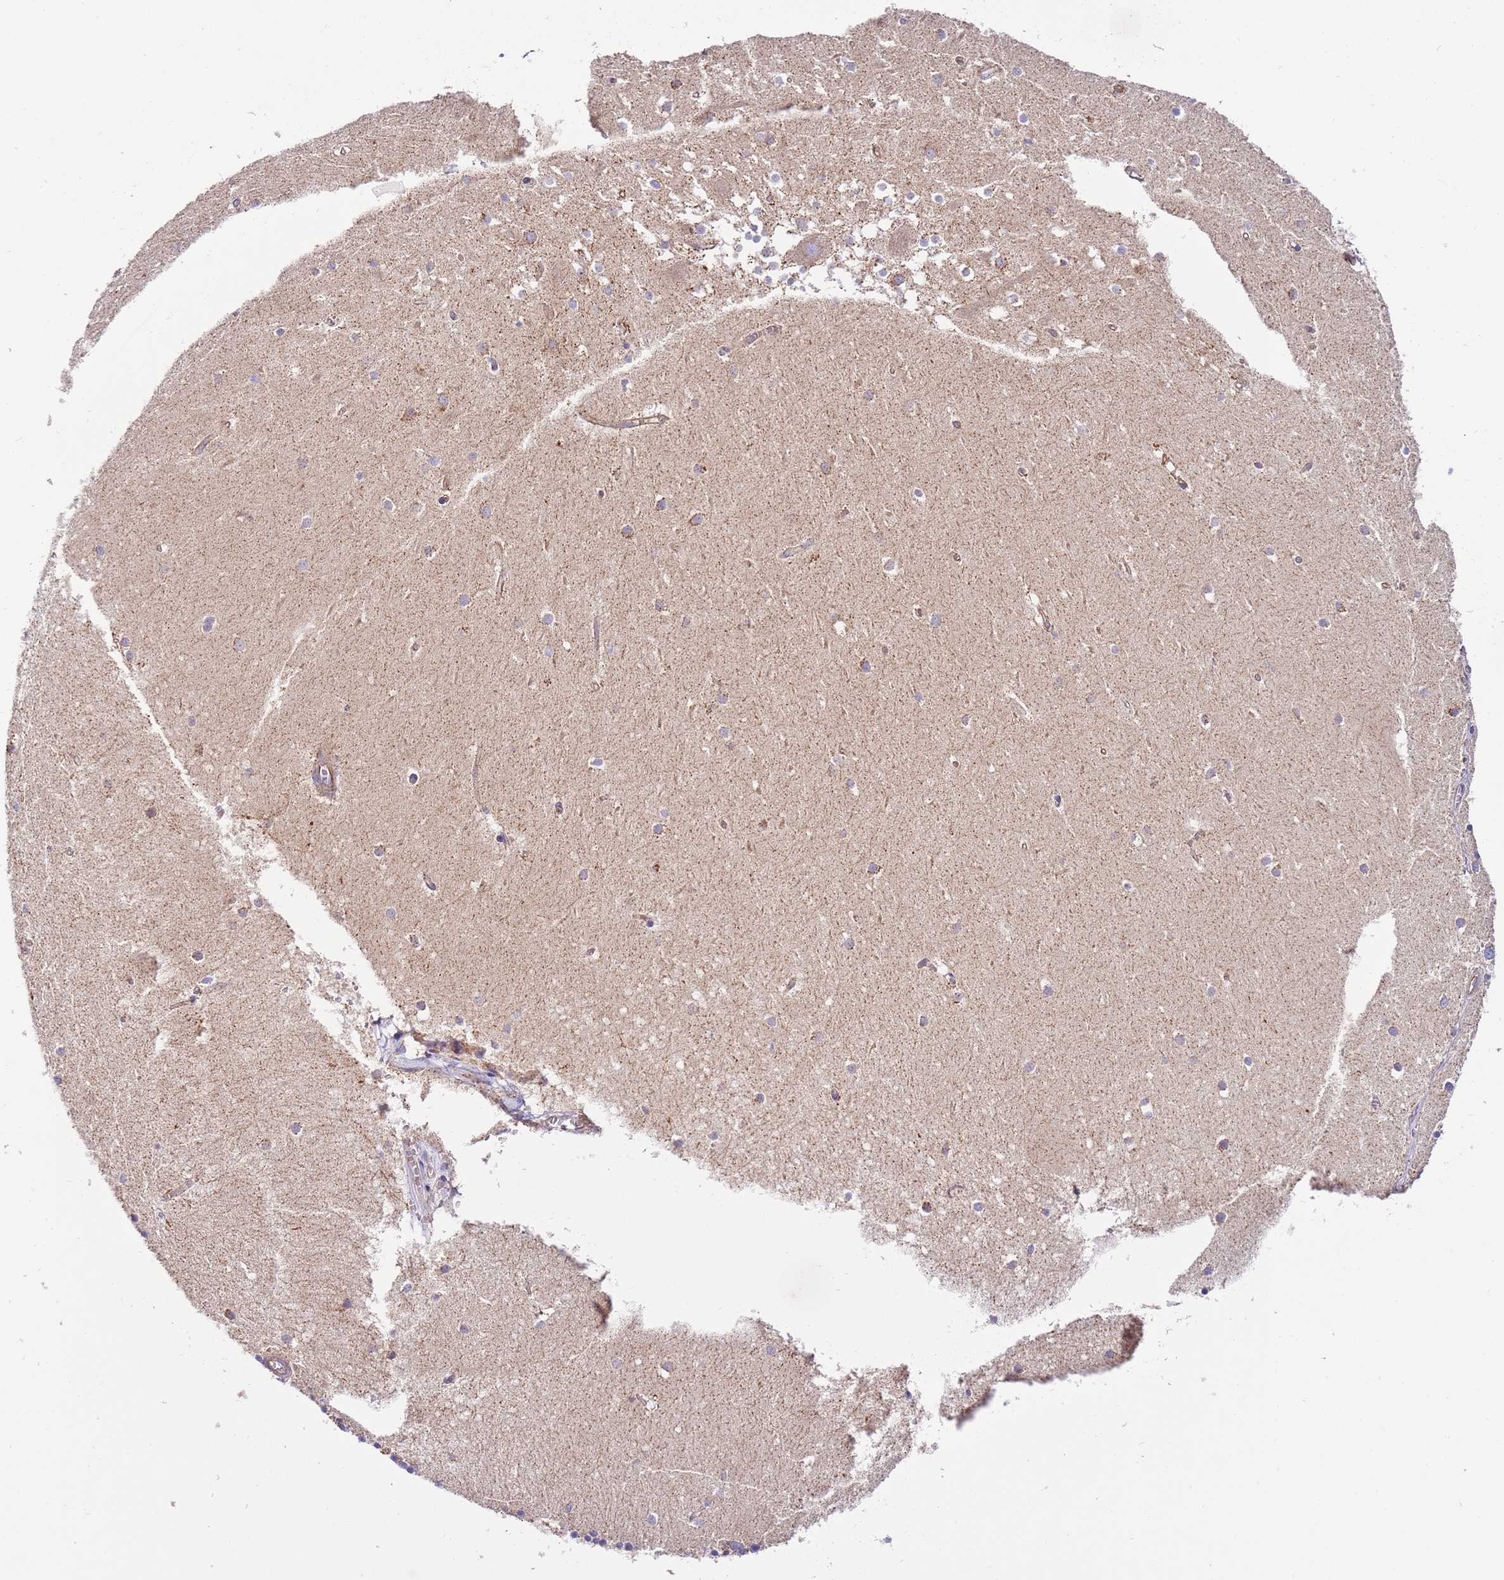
{"staining": {"intensity": "moderate", "quantity": "<25%", "location": "cytoplasmic/membranous"}, "tissue": "cerebellum", "cell_type": "Cells in granular layer", "image_type": "normal", "snomed": [{"axis": "morphology", "description": "Normal tissue, NOS"}, {"axis": "topography", "description": "Cerebellum"}], "caption": "Normal cerebellum displays moderate cytoplasmic/membranous staining in about <25% of cells in granular layer, visualized by immunohistochemistry. (DAB (3,3'-diaminobenzidine) IHC with brightfield microscopy, high magnification).", "gene": "MRPL20", "patient": {"sex": "male", "age": 54}}